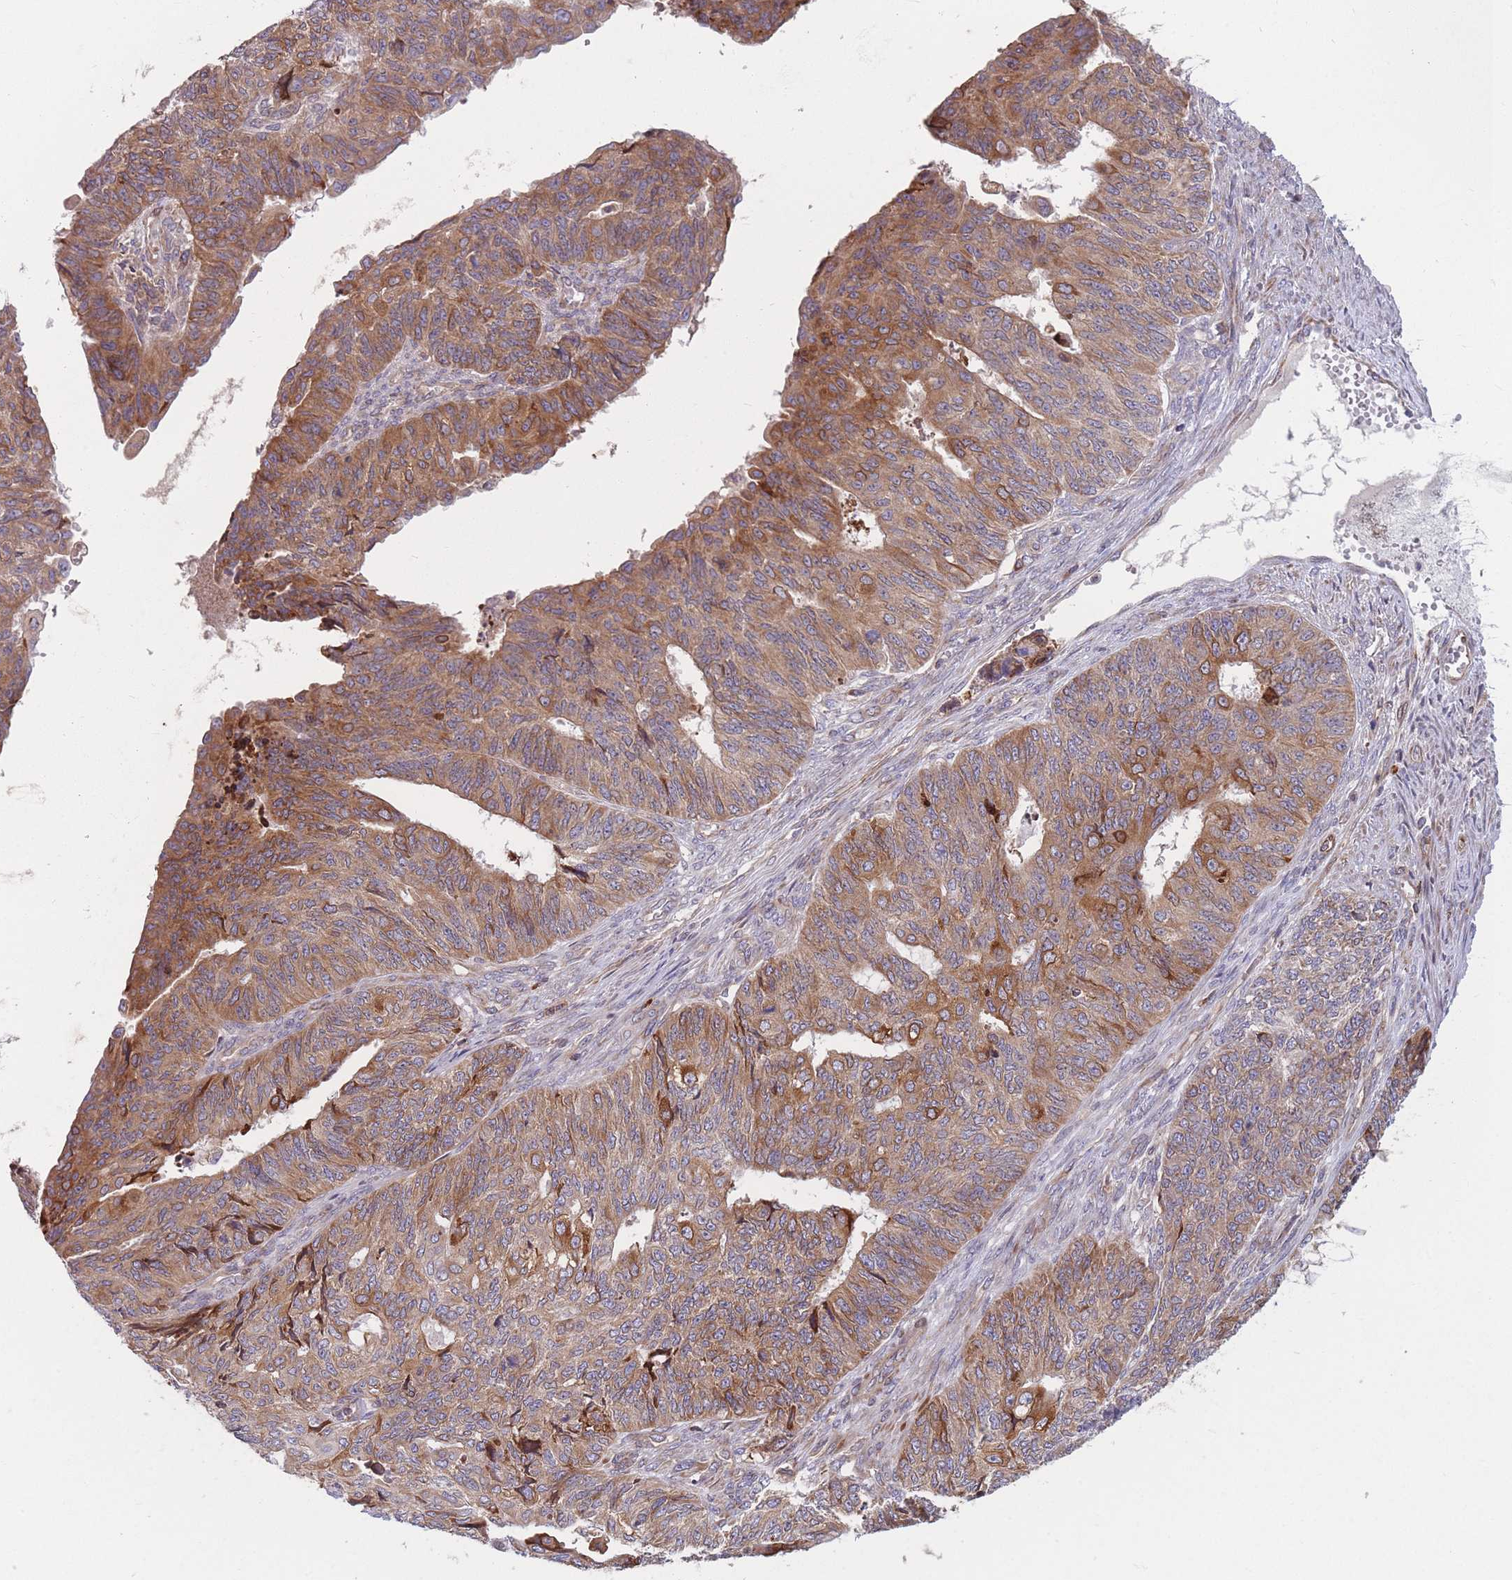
{"staining": {"intensity": "moderate", "quantity": ">75%", "location": "cytoplasmic/membranous"}, "tissue": "endometrial cancer", "cell_type": "Tumor cells", "image_type": "cancer", "snomed": [{"axis": "morphology", "description": "Adenocarcinoma, NOS"}, {"axis": "topography", "description": "Endometrium"}], "caption": "Human endometrial adenocarcinoma stained for a protein (brown) demonstrates moderate cytoplasmic/membranous positive expression in about >75% of tumor cells.", "gene": "TMEM131L", "patient": {"sex": "female", "age": 32}}